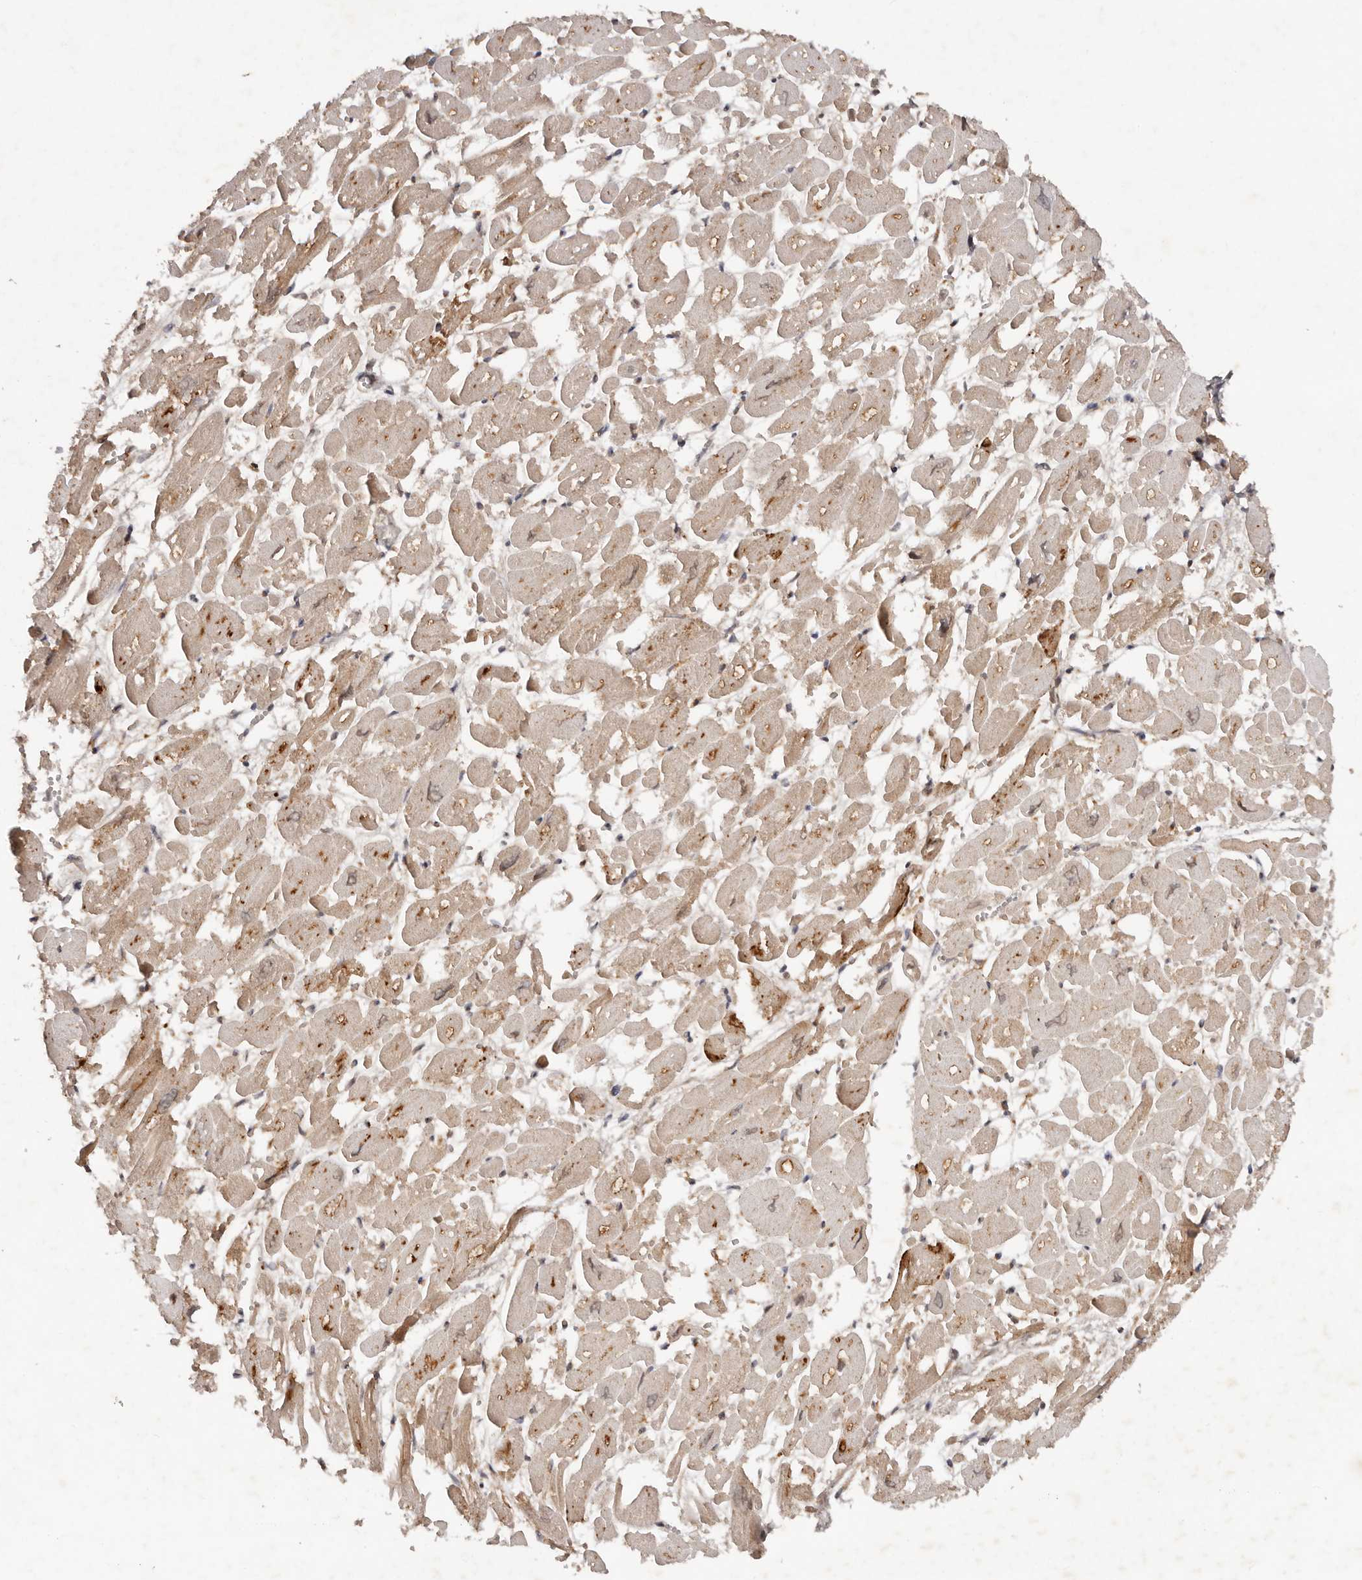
{"staining": {"intensity": "strong", "quantity": "25%-75%", "location": "cytoplasmic/membranous"}, "tissue": "heart muscle", "cell_type": "Cardiomyocytes", "image_type": "normal", "snomed": [{"axis": "morphology", "description": "Normal tissue, NOS"}, {"axis": "topography", "description": "Heart"}], "caption": "Cardiomyocytes demonstrate strong cytoplasmic/membranous expression in about 25%-75% of cells in unremarkable heart muscle. (Brightfield microscopy of DAB IHC at high magnification).", "gene": "PKIB", "patient": {"sex": "male", "age": 54}}